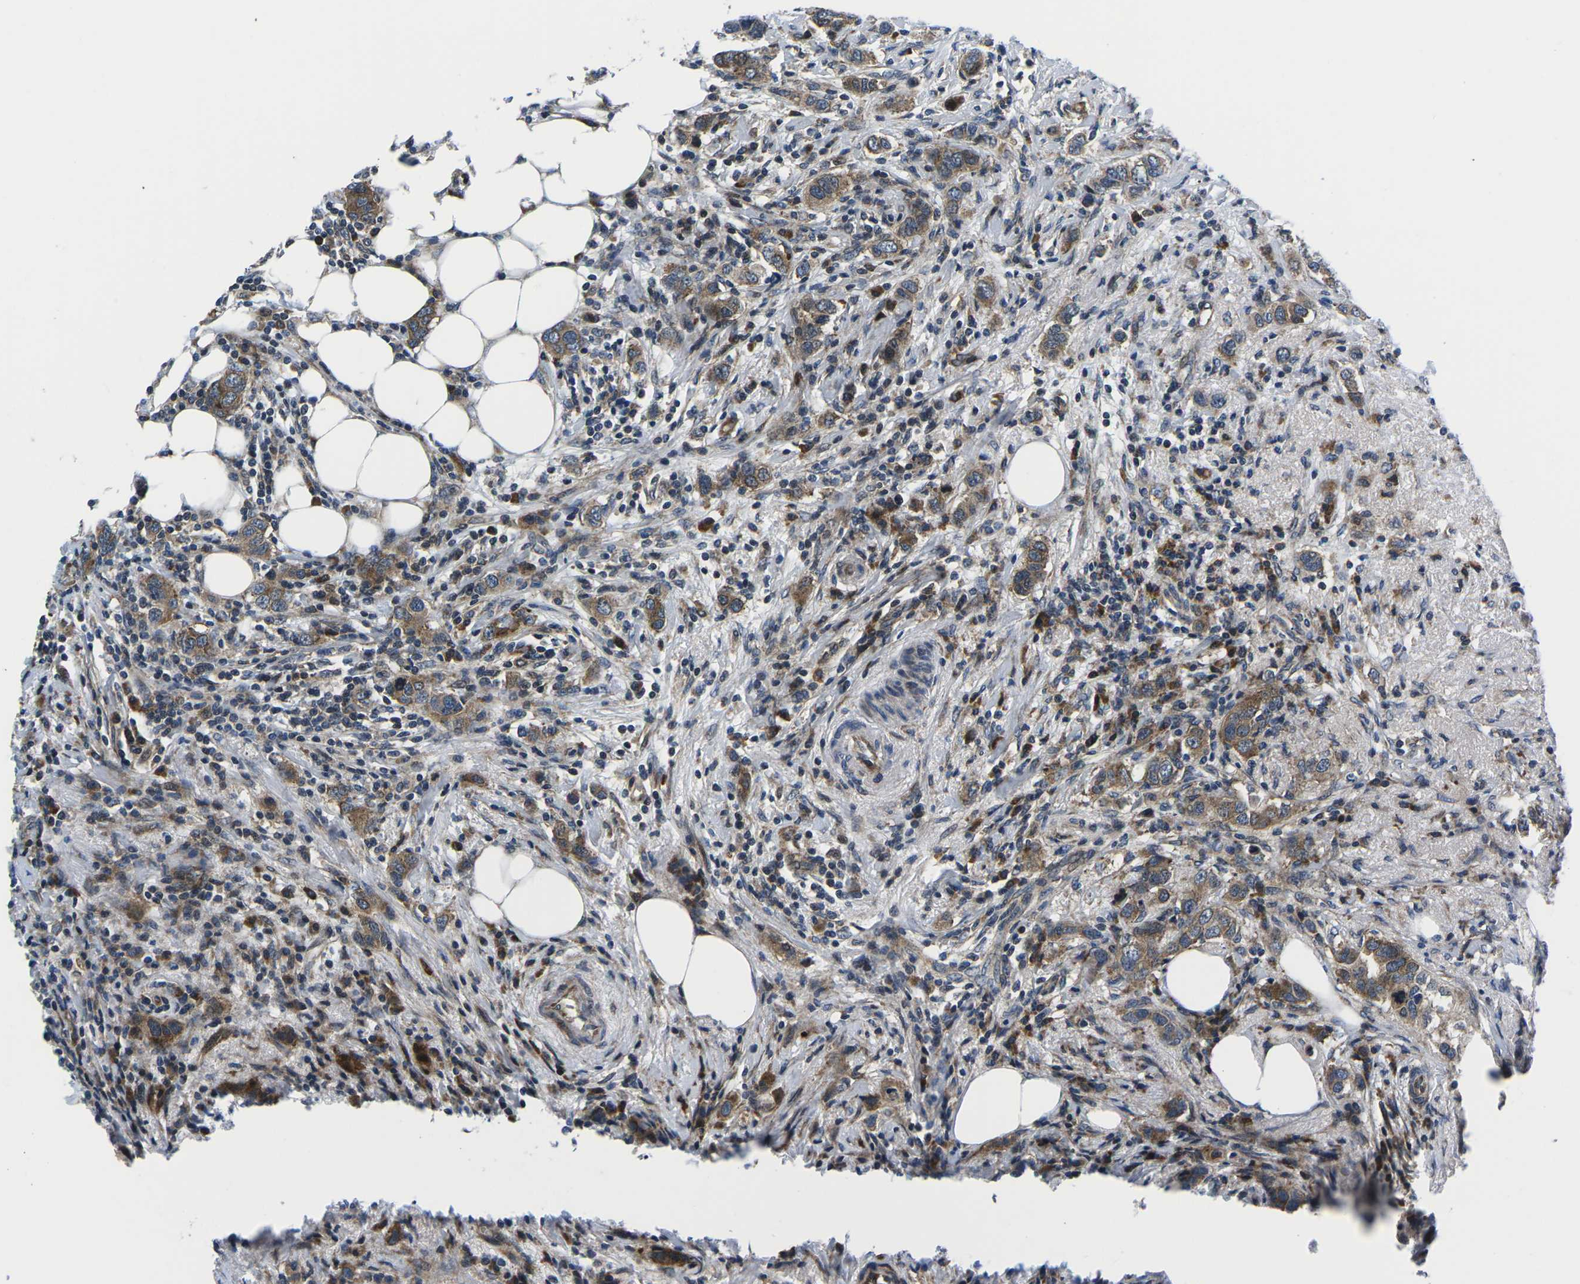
{"staining": {"intensity": "moderate", "quantity": ">75%", "location": "cytoplasmic/membranous"}, "tissue": "breast cancer", "cell_type": "Tumor cells", "image_type": "cancer", "snomed": [{"axis": "morphology", "description": "Duct carcinoma"}, {"axis": "topography", "description": "Breast"}], "caption": "The micrograph displays immunohistochemical staining of breast intraductal carcinoma. There is moderate cytoplasmic/membranous expression is appreciated in approximately >75% of tumor cells. Nuclei are stained in blue.", "gene": "EIF4E", "patient": {"sex": "female", "age": 50}}